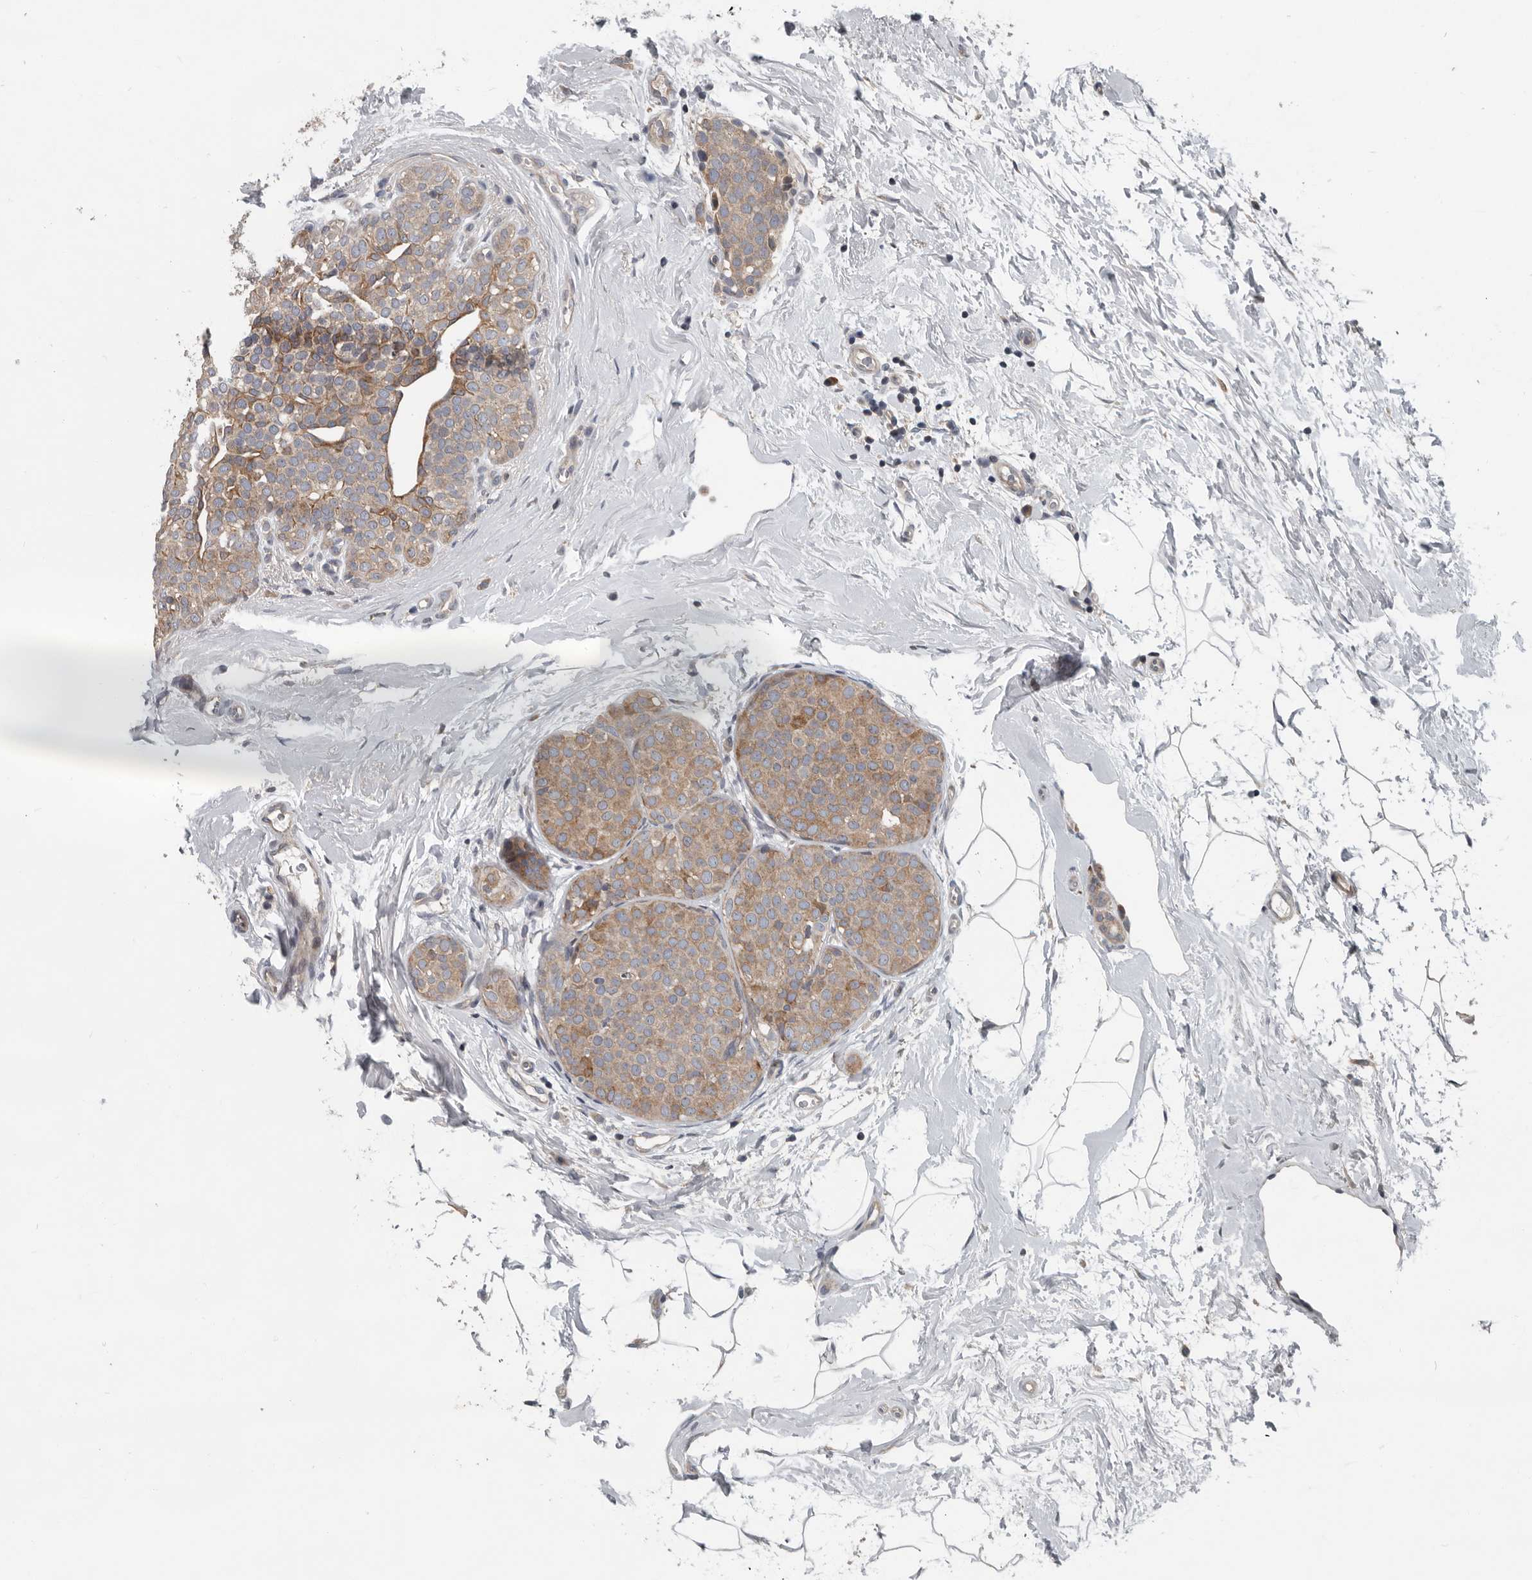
{"staining": {"intensity": "moderate", "quantity": ">75%", "location": "cytoplasmic/membranous"}, "tissue": "breast cancer", "cell_type": "Tumor cells", "image_type": "cancer", "snomed": [{"axis": "morphology", "description": "Lobular carcinoma, in situ"}, {"axis": "morphology", "description": "Lobular carcinoma"}, {"axis": "topography", "description": "Breast"}], "caption": "Human breast lobular carcinoma stained for a protein (brown) reveals moderate cytoplasmic/membranous positive positivity in about >75% of tumor cells.", "gene": "TMEM199", "patient": {"sex": "female", "age": 41}}